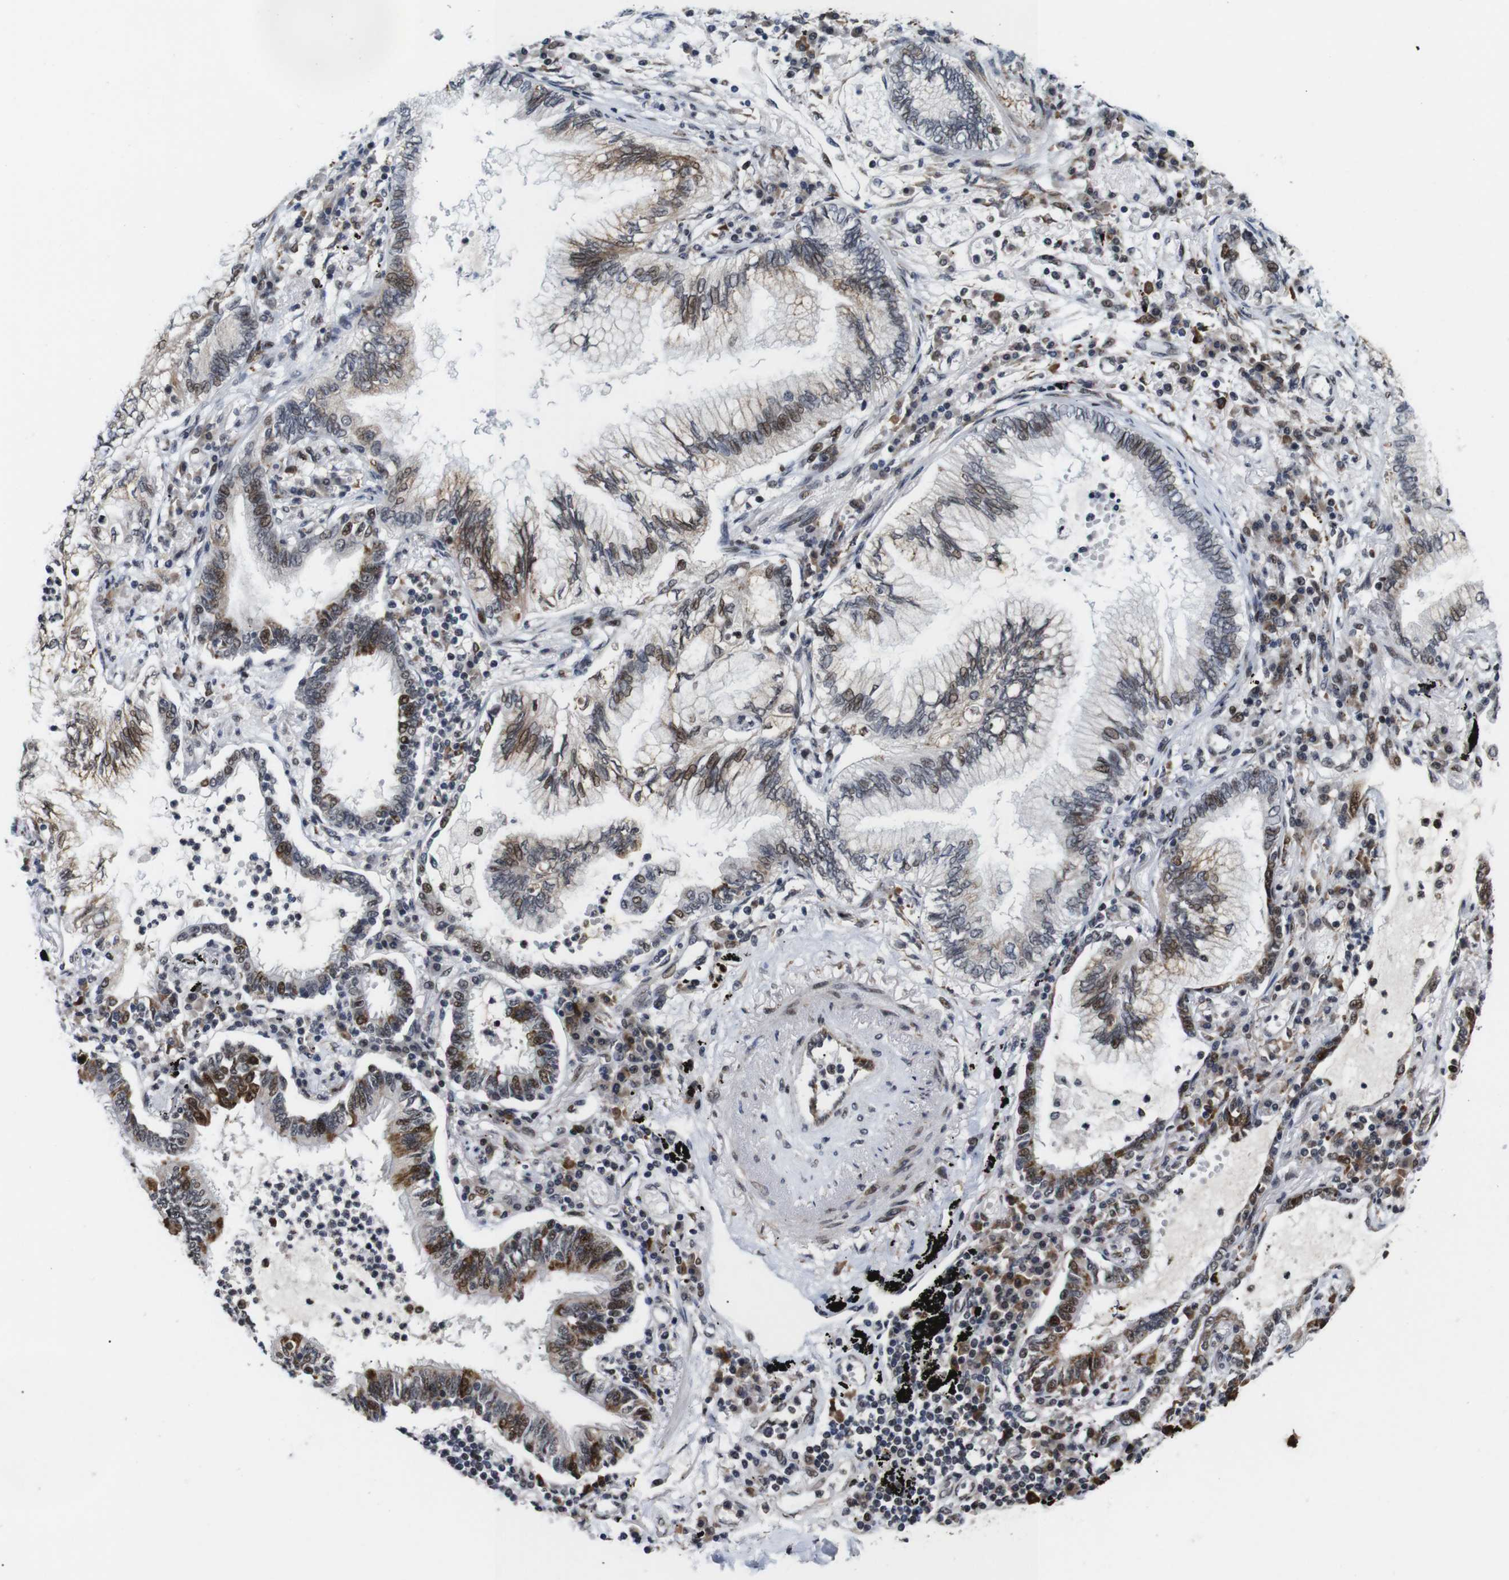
{"staining": {"intensity": "moderate", "quantity": "25%-75%", "location": "cytoplasmic/membranous,nuclear"}, "tissue": "lung cancer", "cell_type": "Tumor cells", "image_type": "cancer", "snomed": [{"axis": "morphology", "description": "Normal tissue, NOS"}, {"axis": "morphology", "description": "Adenocarcinoma, NOS"}, {"axis": "topography", "description": "Bronchus"}, {"axis": "topography", "description": "Lung"}], "caption": "Lung cancer stained with a brown dye demonstrates moderate cytoplasmic/membranous and nuclear positive staining in about 25%-75% of tumor cells.", "gene": "EIF4G1", "patient": {"sex": "female", "age": 70}}